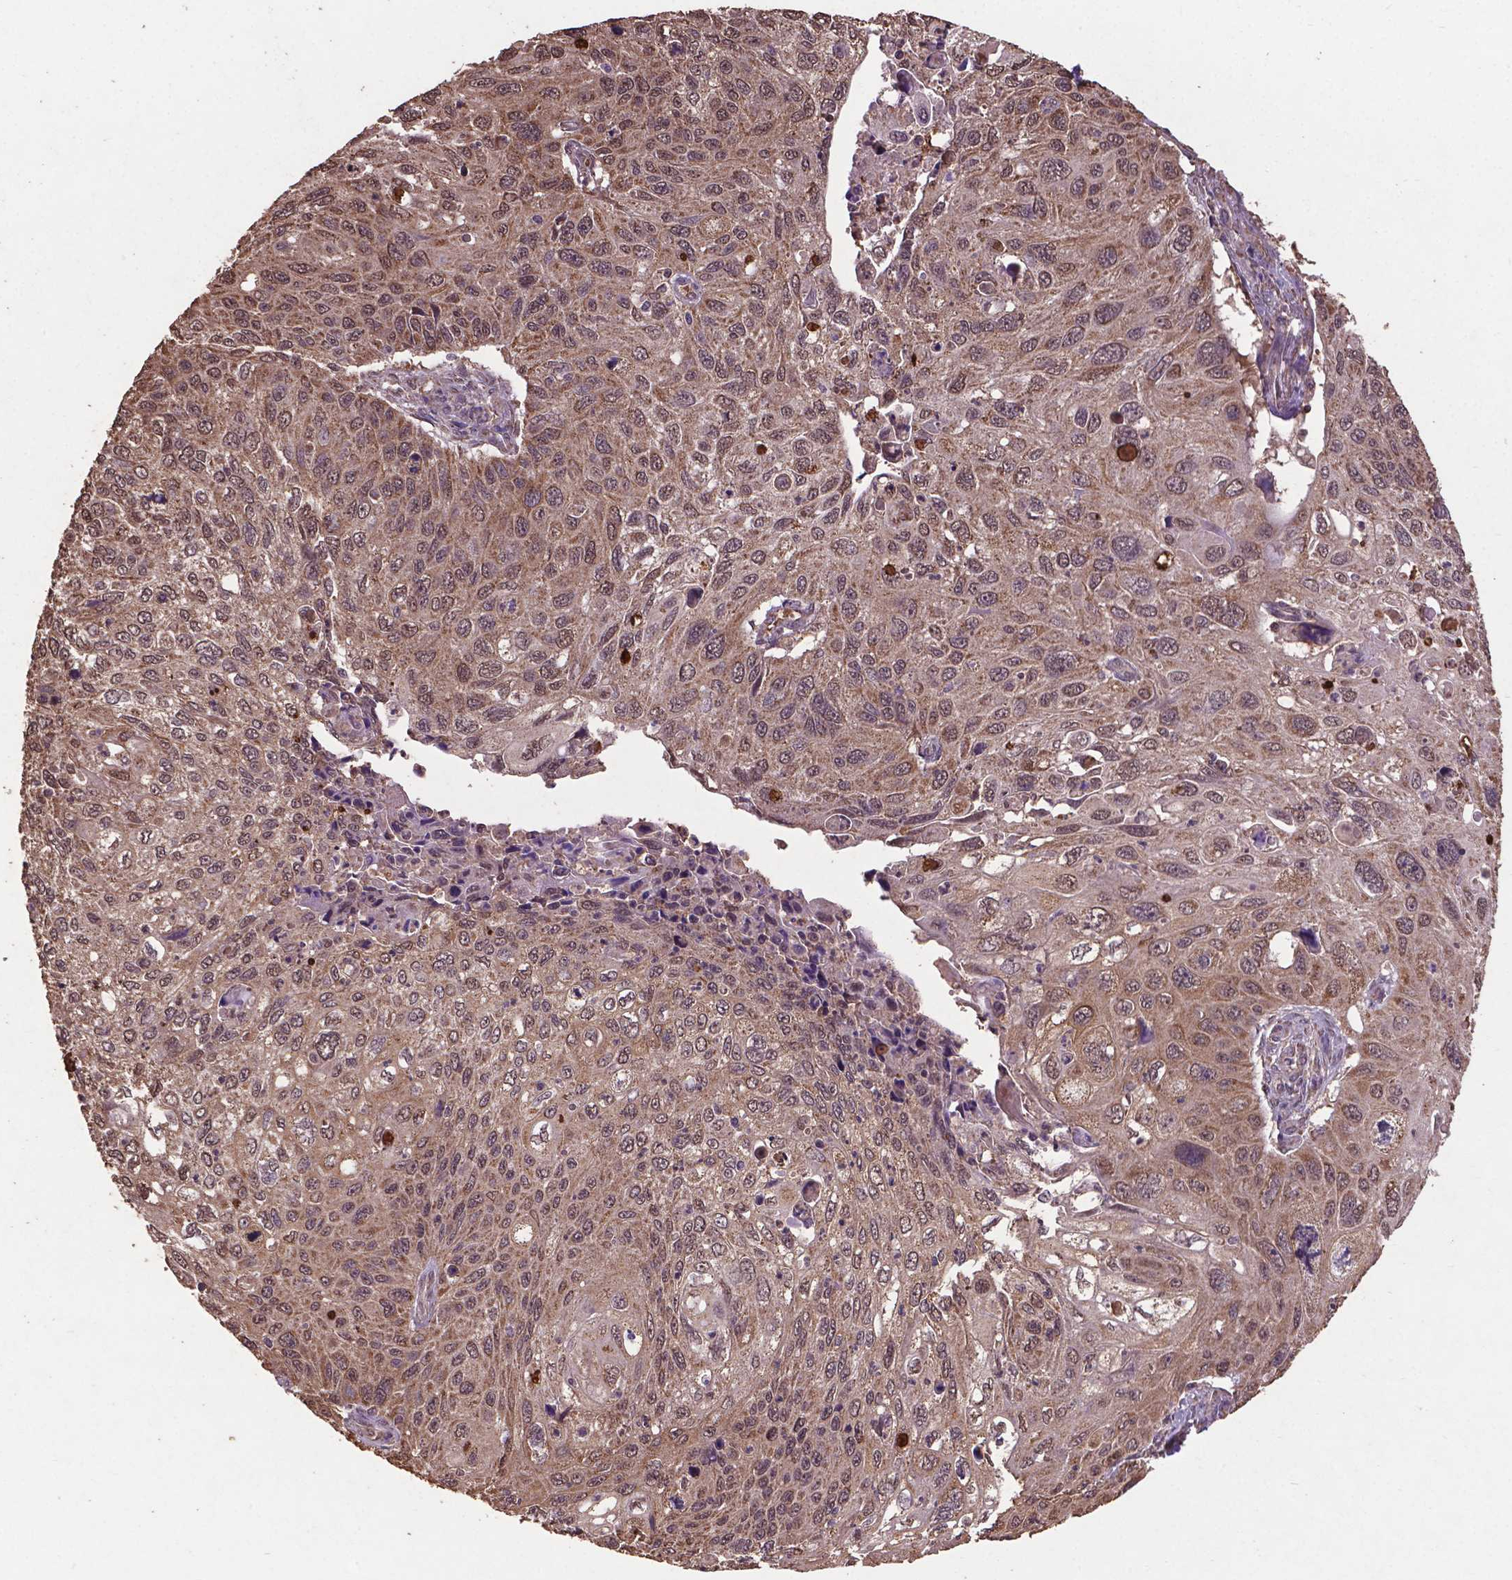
{"staining": {"intensity": "moderate", "quantity": ">75%", "location": "cytoplasmic/membranous,nuclear"}, "tissue": "cervical cancer", "cell_type": "Tumor cells", "image_type": "cancer", "snomed": [{"axis": "morphology", "description": "Squamous cell carcinoma, NOS"}, {"axis": "topography", "description": "Cervix"}], "caption": "Moderate cytoplasmic/membranous and nuclear protein staining is identified in about >75% of tumor cells in cervical cancer (squamous cell carcinoma).", "gene": "DCAF1", "patient": {"sex": "female", "age": 70}}